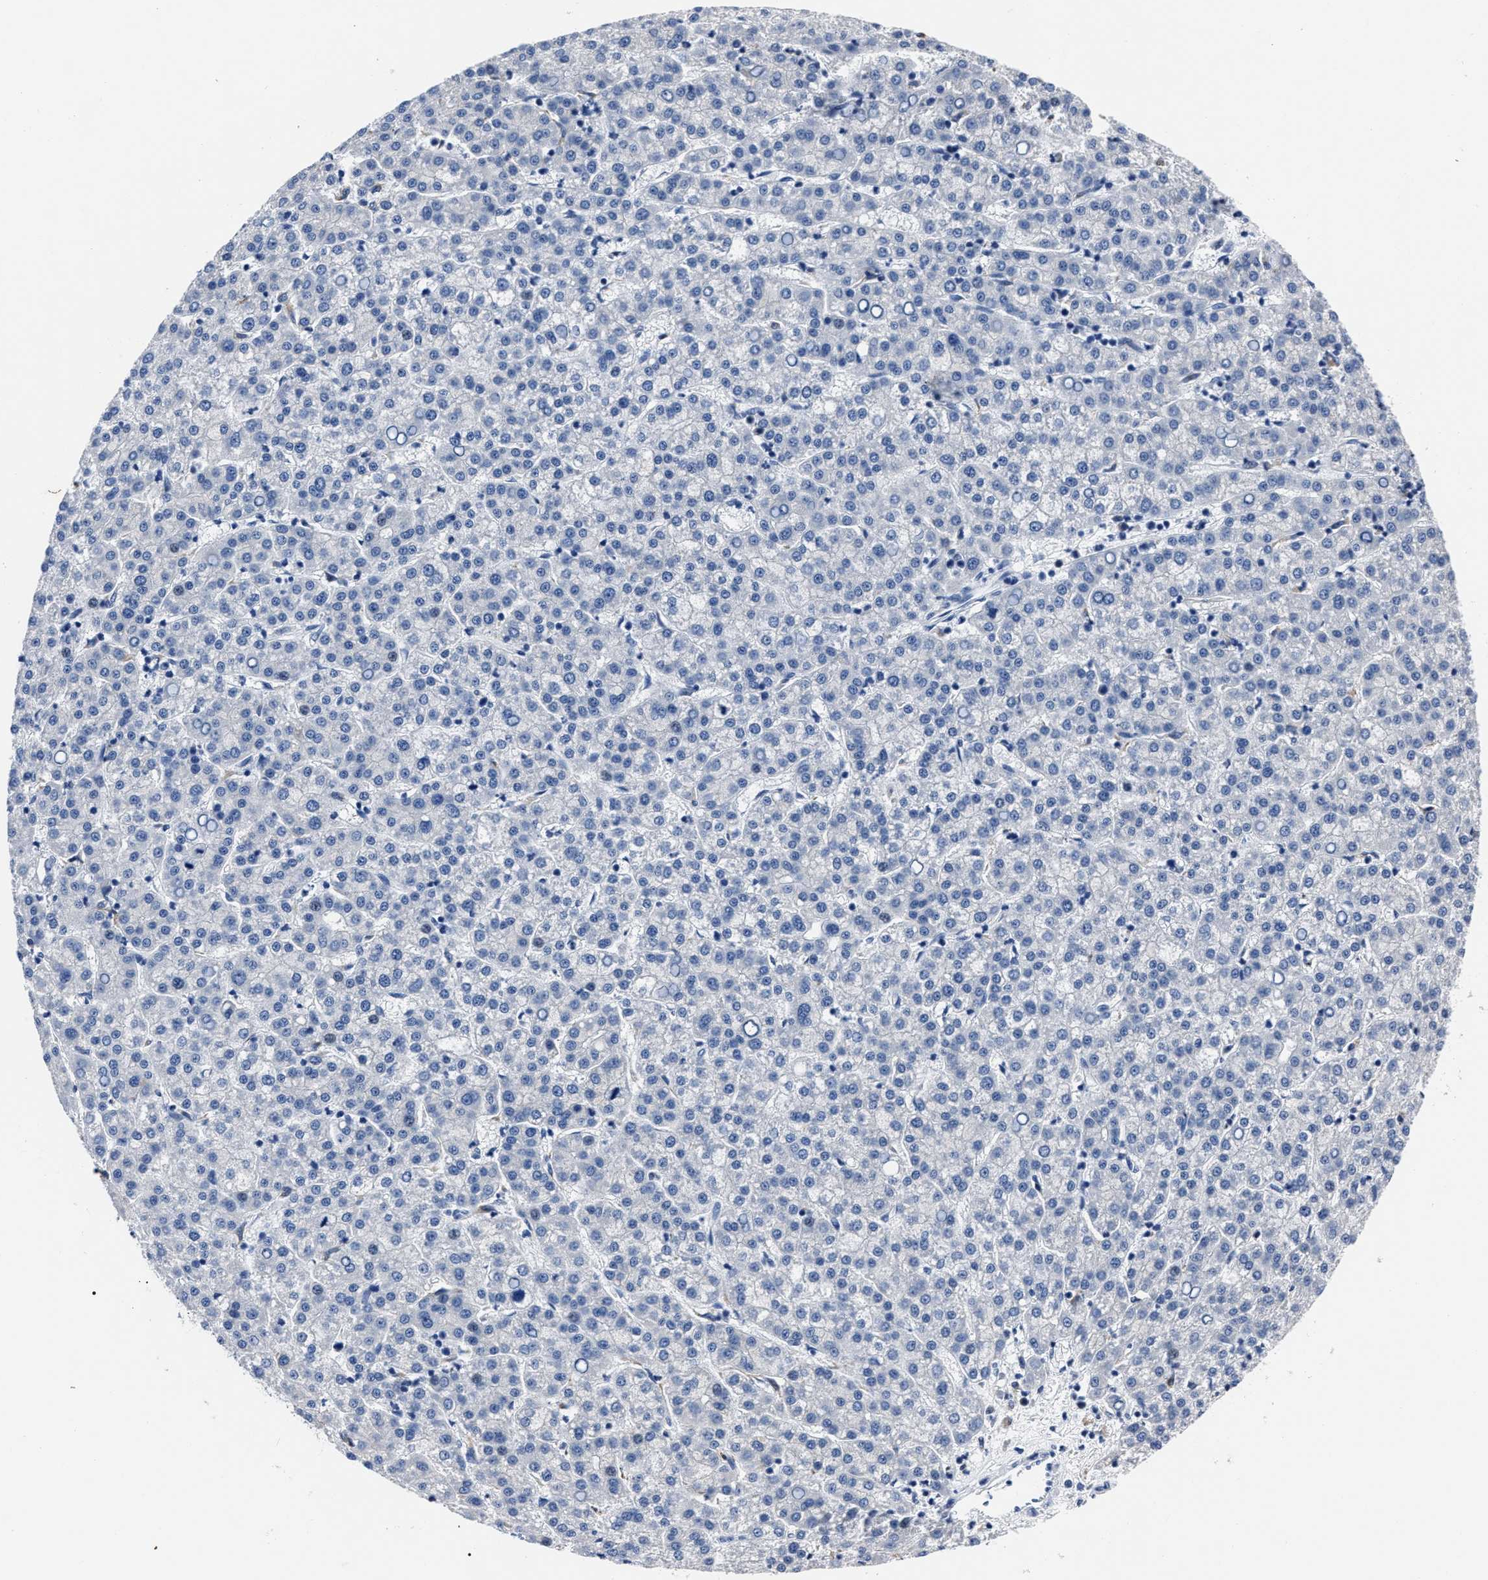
{"staining": {"intensity": "negative", "quantity": "none", "location": "none"}, "tissue": "liver cancer", "cell_type": "Tumor cells", "image_type": "cancer", "snomed": [{"axis": "morphology", "description": "Carcinoma, Hepatocellular, NOS"}, {"axis": "topography", "description": "Liver"}], "caption": "Tumor cells are negative for protein expression in human hepatocellular carcinoma (liver).", "gene": "MOV10L1", "patient": {"sex": "female", "age": 58}}